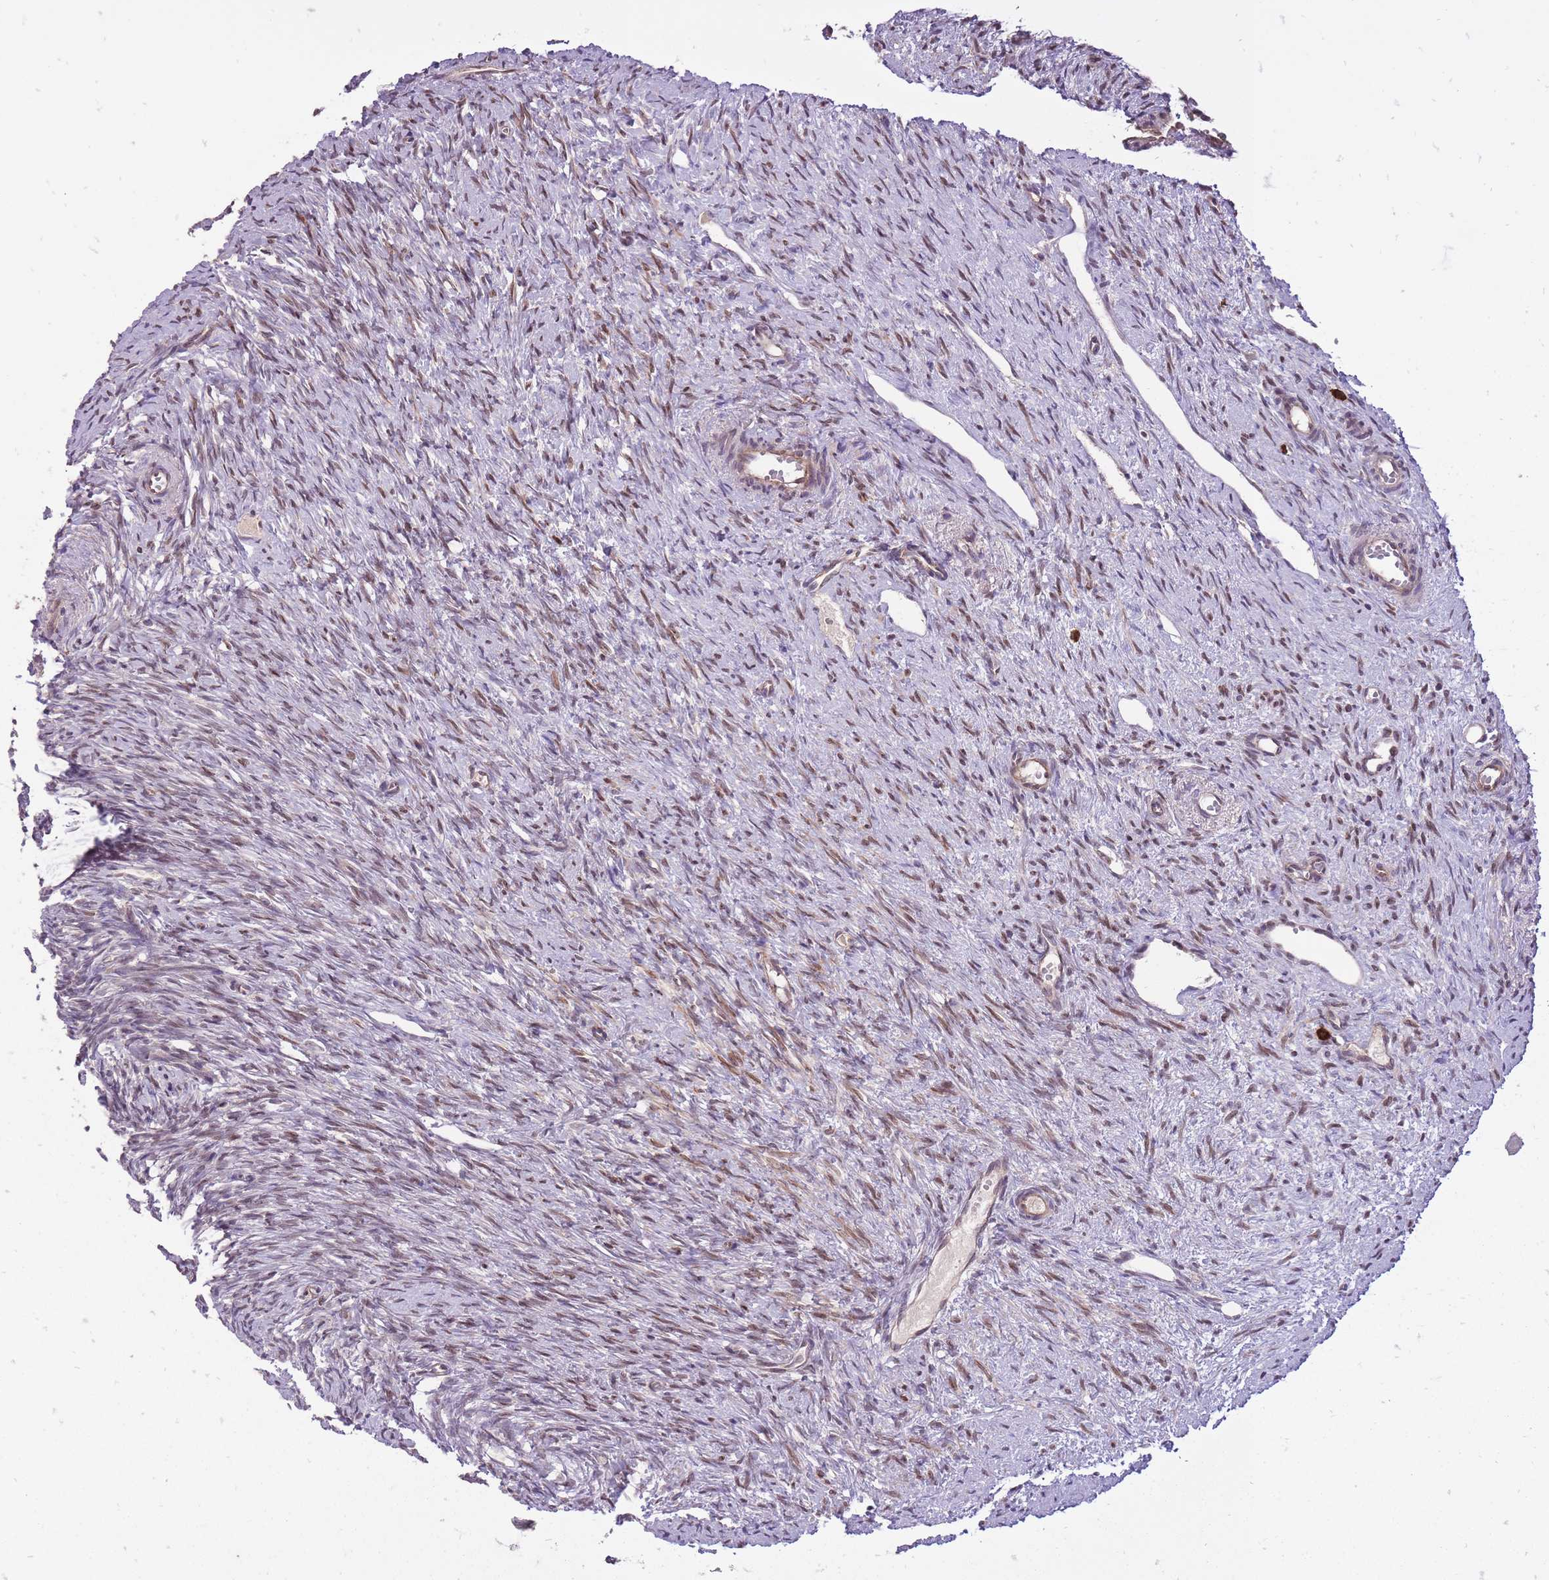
{"staining": {"intensity": "moderate", "quantity": "<25%", "location": "nuclear"}, "tissue": "ovary", "cell_type": "Ovarian stroma cells", "image_type": "normal", "snomed": [{"axis": "morphology", "description": "Normal tissue, NOS"}, {"axis": "topography", "description": "Ovary"}], "caption": "Normal ovary exhibits moderate nuclear expression in approximately <25% of ovarian stroma cells, visualized by immunohistochemistry. (Brightfield microscopy of DAB IHC at high magnification).", "gene": "TET3", "patient": {"sex": "female", "age": 51}}